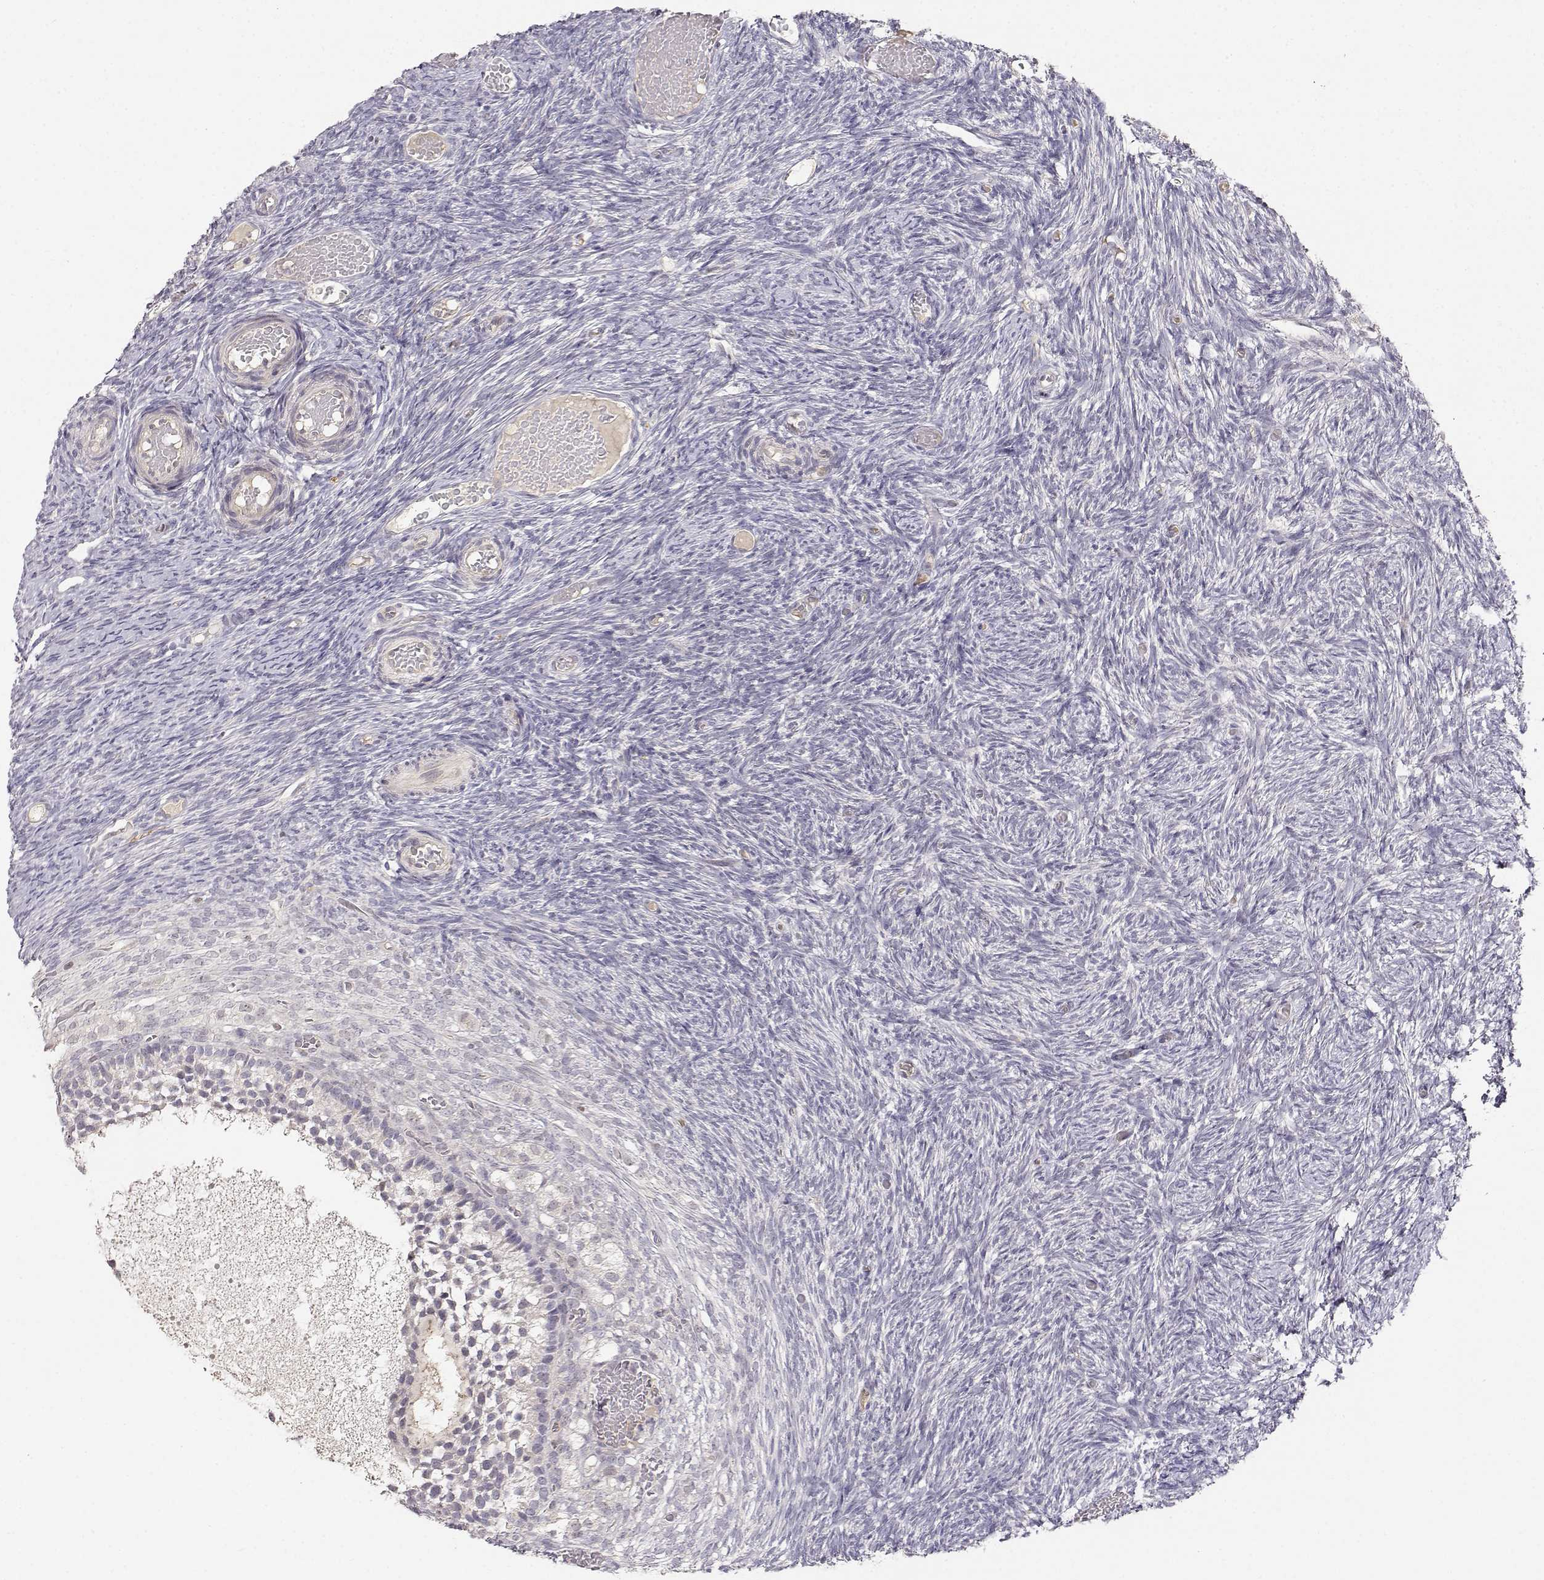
{"staining": {"intensity": "negative", "quantity": "none", "location": "none"}, "tissue": "ovary", "cell_type": "Follicle cells", "image_type": "normal", "snomed": [{"axis": "morphology", "description": "Normal tissue, NOS"}, {"axis": "topography", "description": "Ovary"}], "caption": "Photomicrograph shows no protein positivity in follicle cells of normal ovary. (IHC, brightfield microscopy, high magnification).", "gene": "EAF2", "patient": {"sex": "female", "age": 39}}